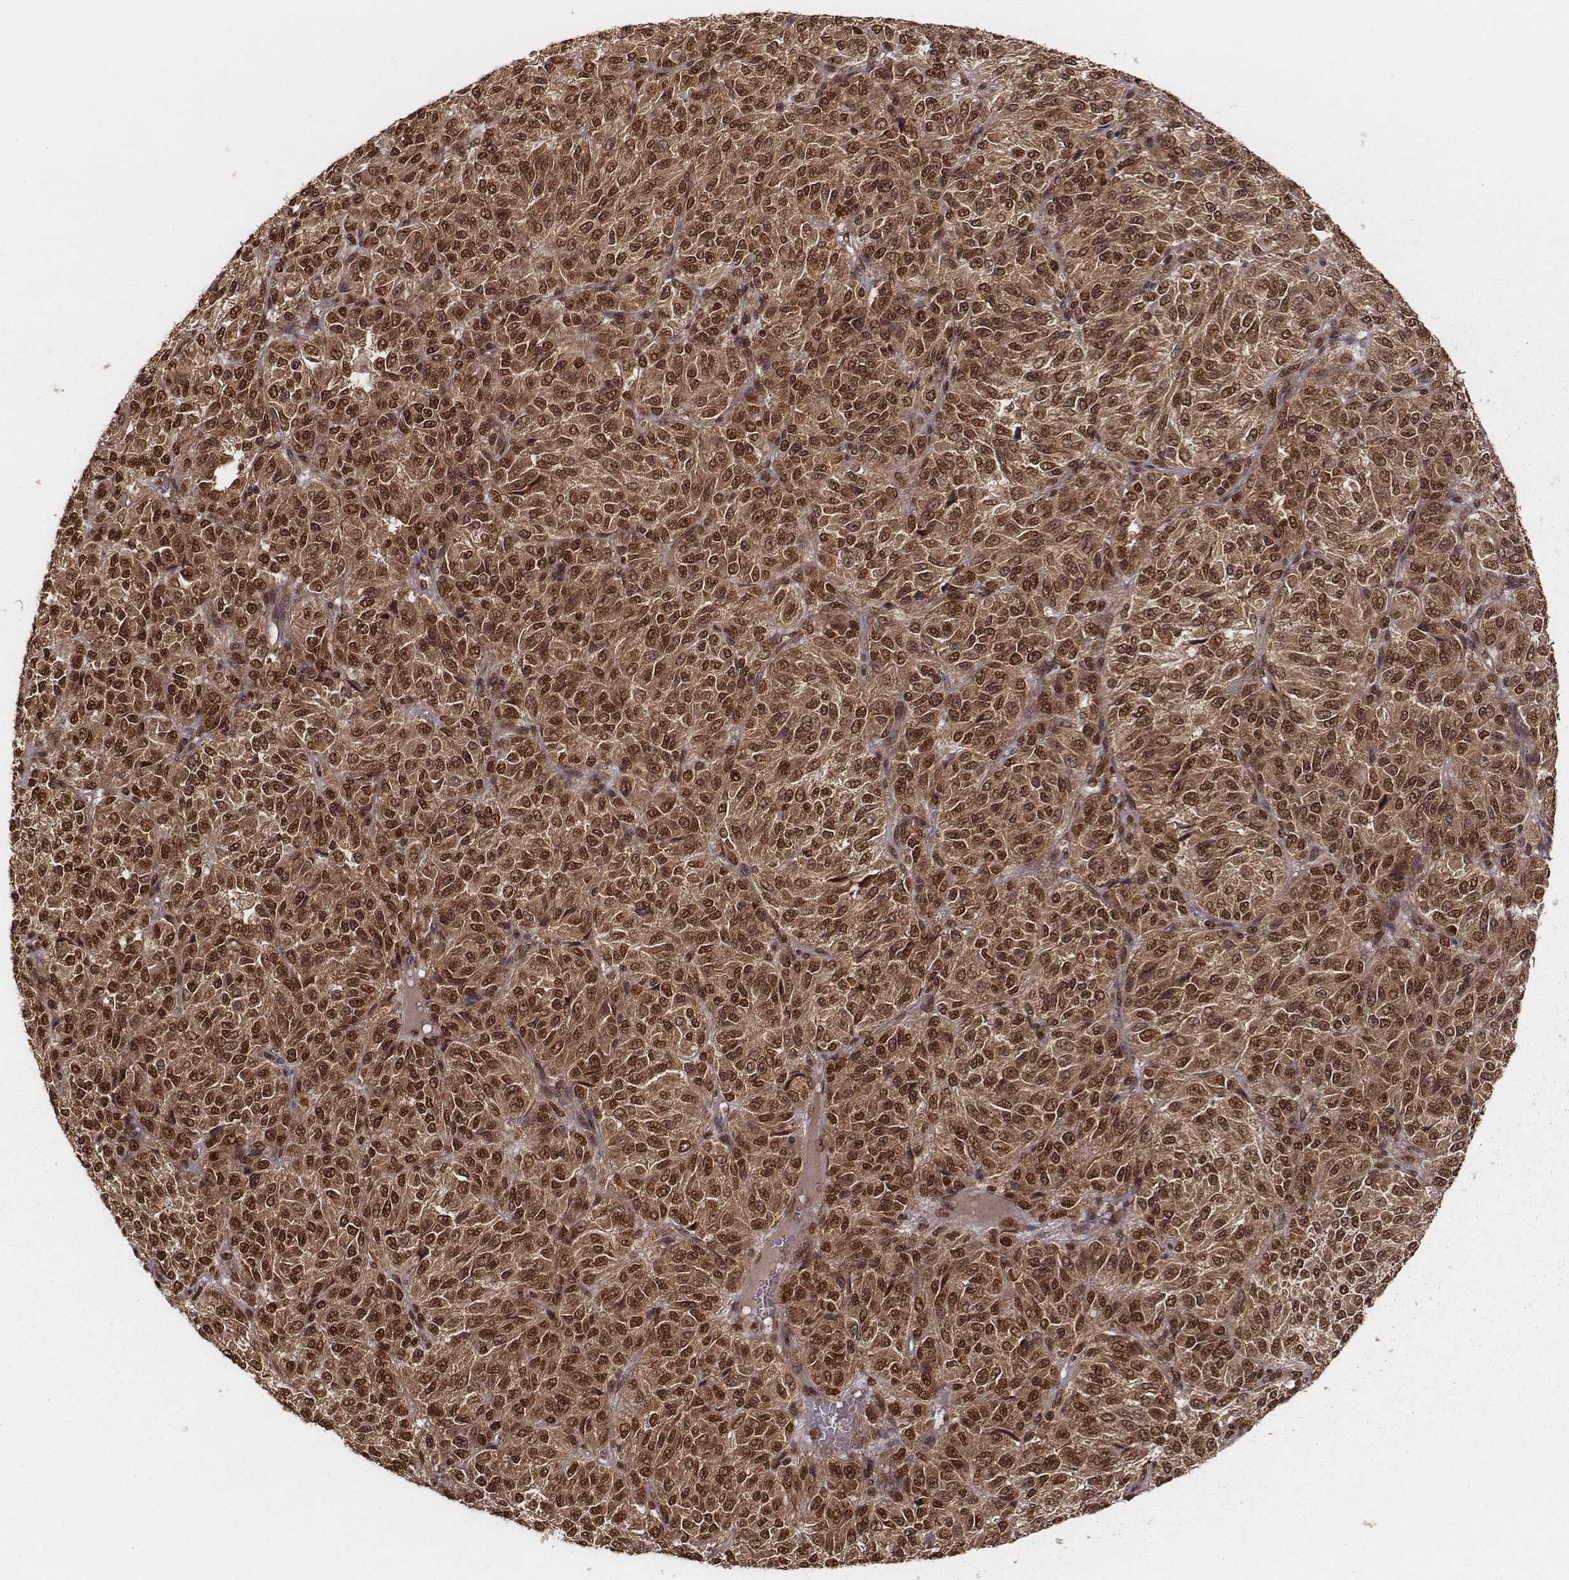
{"staining": {"intensity": "strong", "quantity": ">75%", "location": "cytoplasmic/membranous,nuclear"}, "tissue": "melanoma", "cell_type": "Tumor cells", "image_type": "cancer", "snomed": [{"axis": "morphology", "description": "Malignant melanoma, Metastatic site"}, {"axis": "topography", "description": "Brain"}], "caption": "Protein staining of melanoma tissue demonstrates strong cytoplasmic/membranous and nuclear expression in approximately >75% of tumor cells. (Brightfield microscopy of DAB IHC at high magnification).", "gene": "NFX1", "patient": {"sex": "female", "age": 56}}